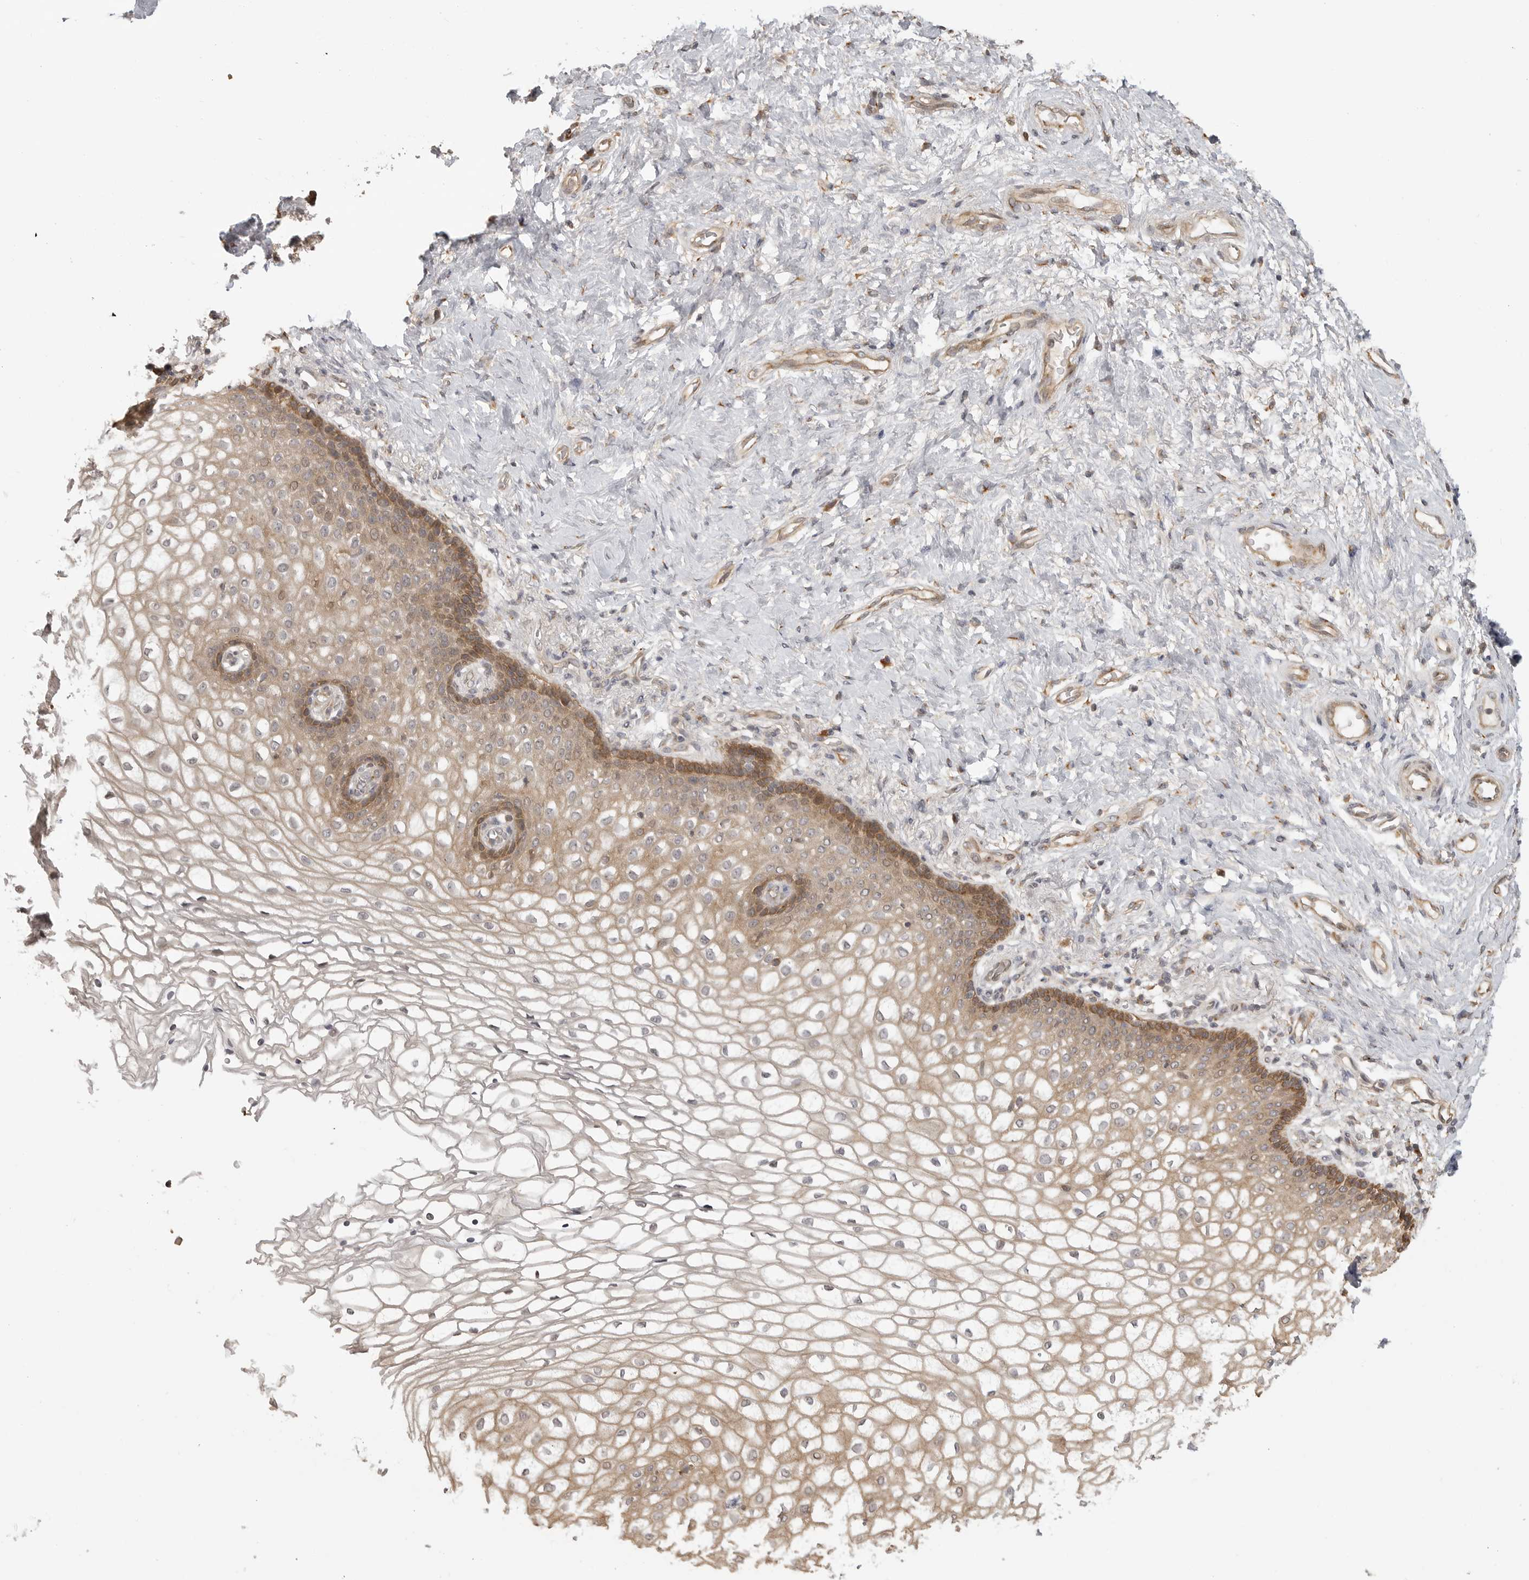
{"staining": {"intensity": "moderate", "quantity": "25%-75%", "location": "cytoplasmic/membranous"}, "tissue": "vagina", "cell_type": "Squamous epithelial cells", "image_type": "normal", "snomed": [{"axis": "morphology", "description": "Normal tissue, NOS"}, {"axis": "topography", "description": "Vagina"}], "caption": "Immunohistochemistry (IHC) staining of normal vagina, which exhibits medium levels of moderate cytoplasmic/membranous positivity in about 25%-75% of squamous epithelial cells indicating moderate cytoplasmic/membranous protein positivity. The staining was performed using DAB (brown) for protein detection and nuclei were counterstained in hematoxylin (blue).", "gene": "IDO1", "patient": {"sex": "female", "age": 60}}